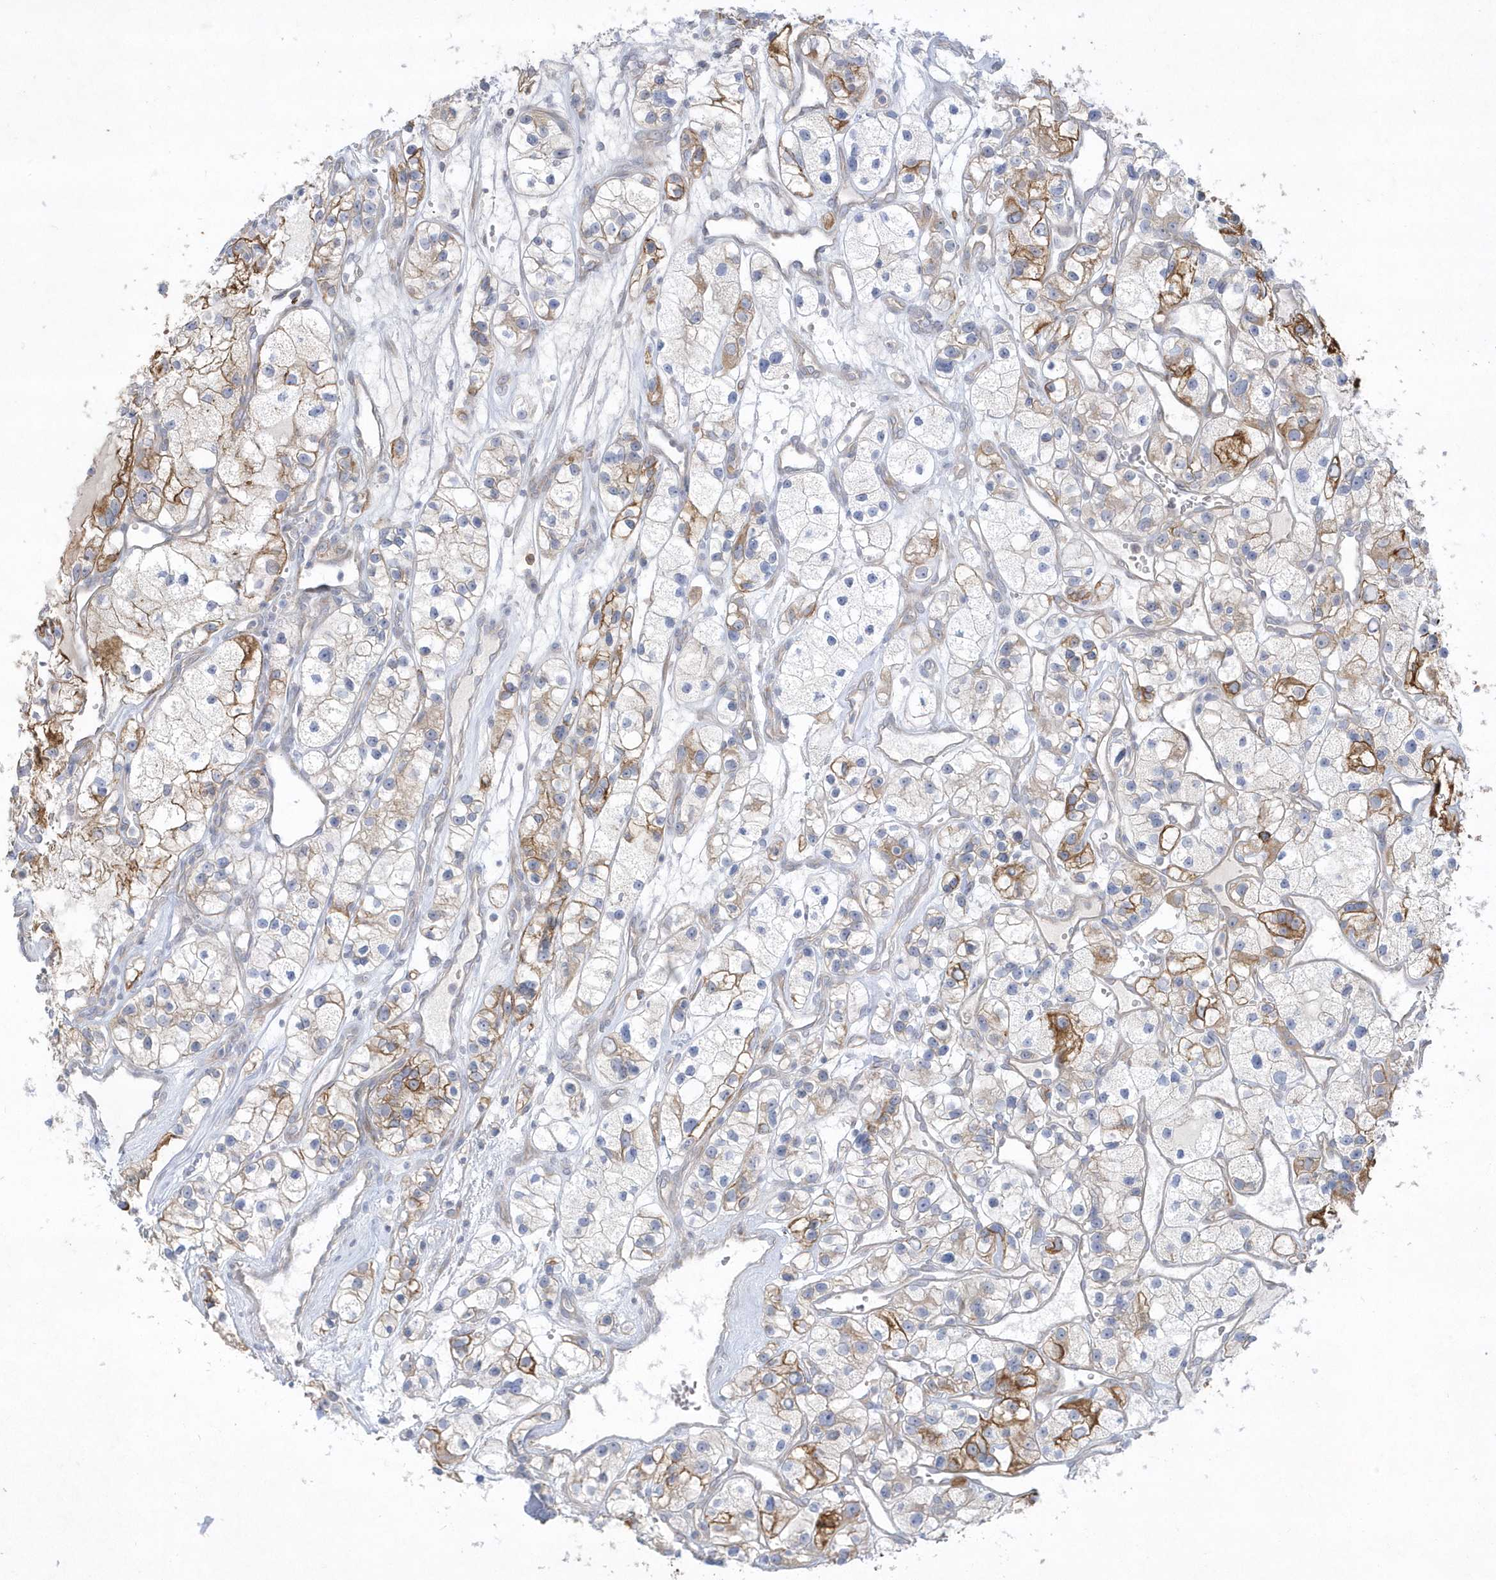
{"staining": {"intensity": "moderate", "quantity": "<25%", "location": "cytoplasmic/membranous"}, "tissue": "renal cancer", "cell_type": "Tumor cells", "image_type": "cancer", "snomed": [{"axis": "morphology", "description": "Adenocarcinoma, NOS"}, {"axis": "topography", "description": "Kidney"}], "caption": "IHC image of human renal cancer stained for a protein (brown), which shows low levels of moderate cytoplasmic/membranous expression in about <25% of tumor cells.", "gene": "LARS1", "patient": {"sex": "female", "age": 57}}